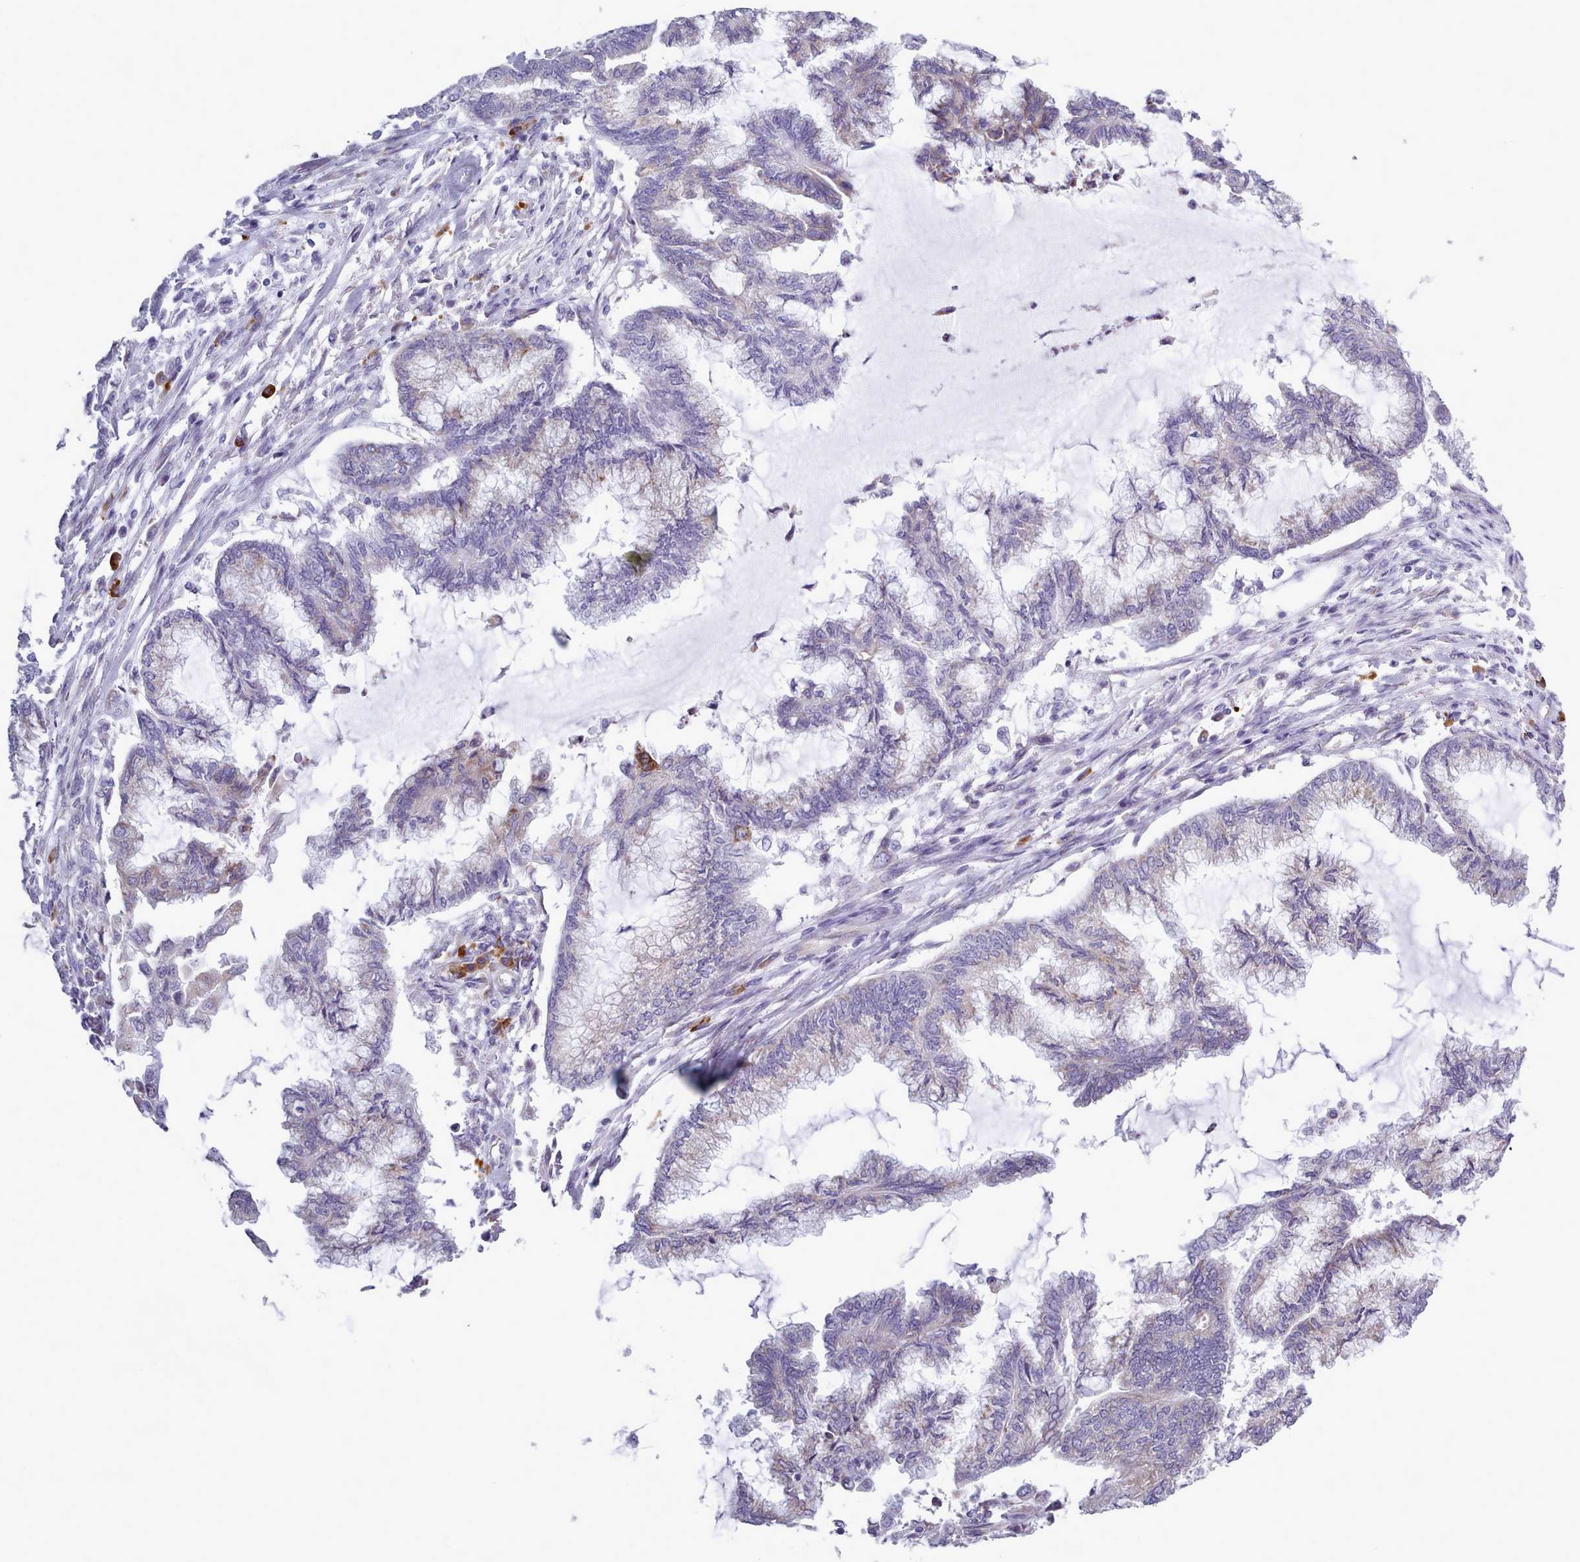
{"staining": {"intensity": "negative", "quantity": "none", "location": "none"}, "tissue": "endometrial cancer", "cell_type": "Tumor cells", "image_type": "cancer", "snomed": [{"axis": "morphology", "description": "Adenocarcinoma, NOS"}, {"axis": "topography", "description": "Endometrium"}], "caption": "Human adenocarcinoma (endometrial) stained for a protein using immunohistochemistry (IHC) exhibits no staining in tumor cells.", "gene": "XKR8", "patient": {"sex": "female", "age": 86}}